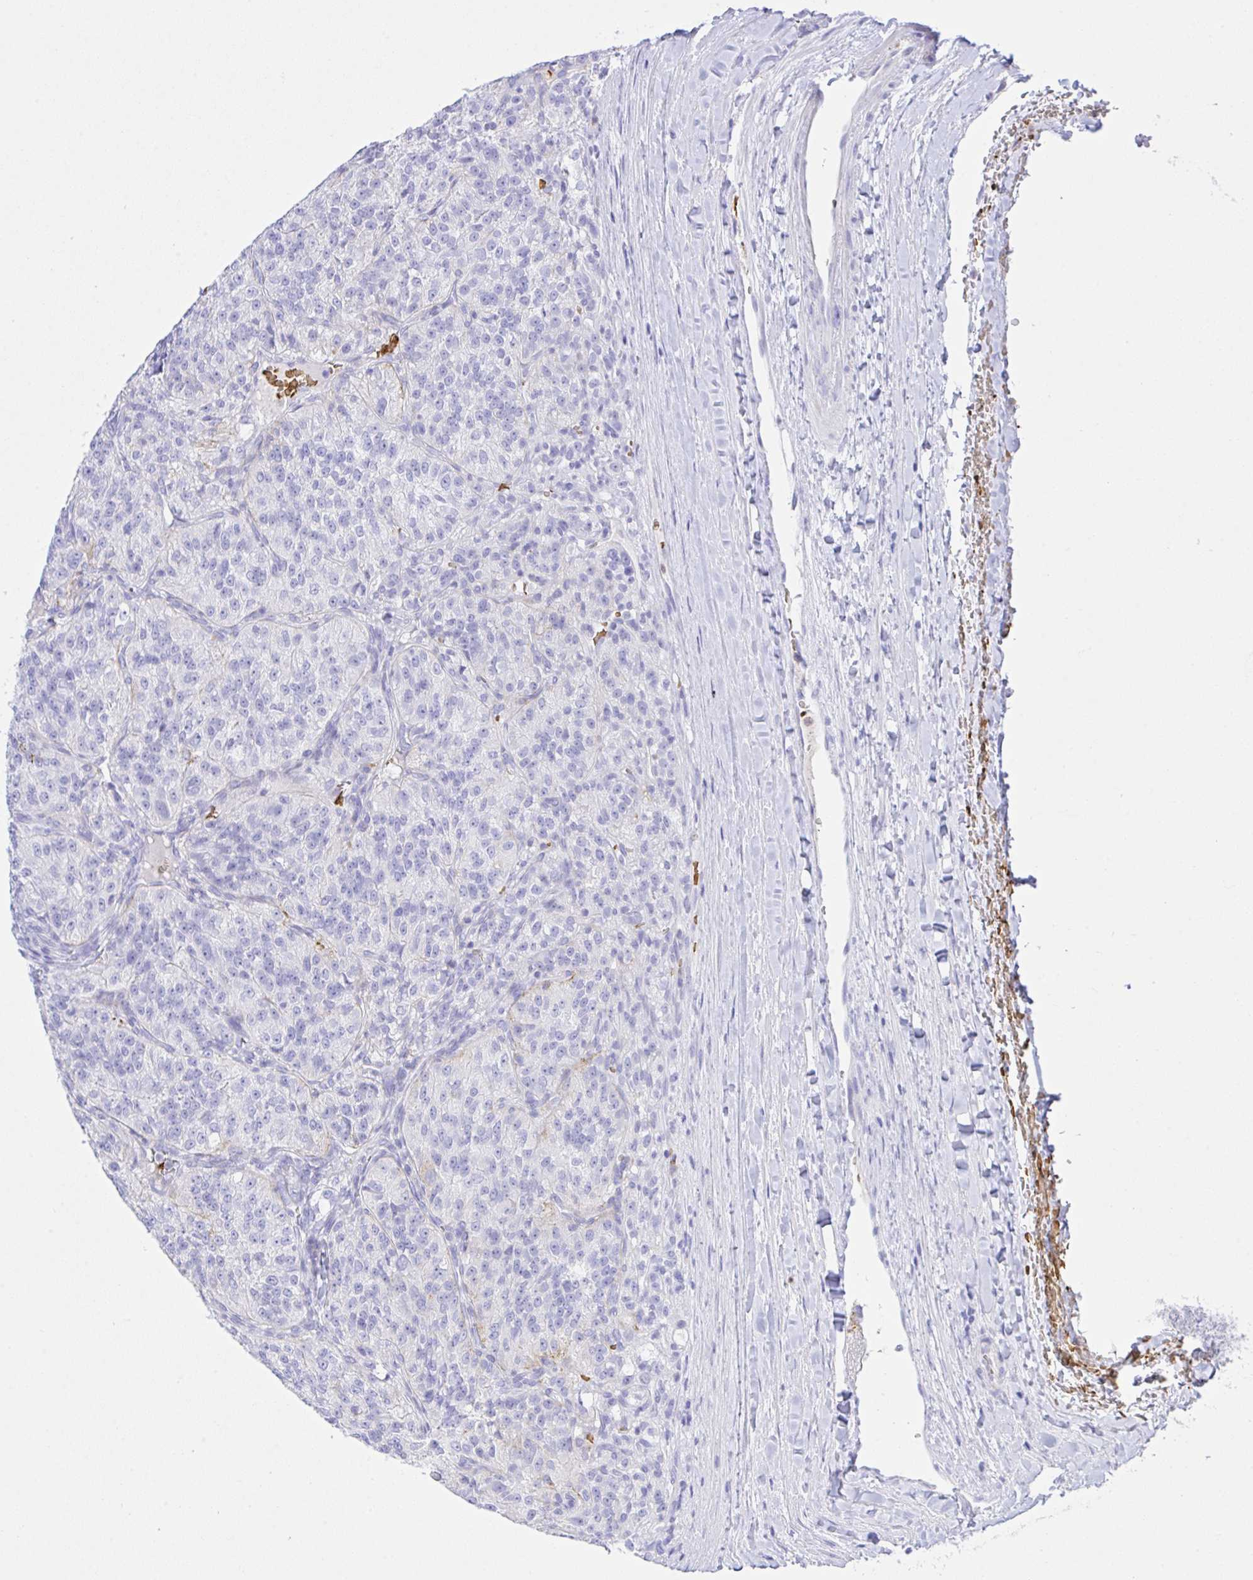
{"staining": {"intensity": "negative", "quantity": "none", "location": "none"}, "tissue": "renal cancer", "cell_type": "Tumor cells", "image_type": "cancer", "snomed": [{"axis": "morphology", "description": "Adenocarcinoma, NOS"}, {"axis": "topography", "description": "Kidney"}], "caption": "A histopathology image of renal cancer (adenocarcinoma) stained for a protein exhibits no brown staining in tumor cells.", "gene": "ZNF221", "patient": {"sex": "female", "age": 63}}